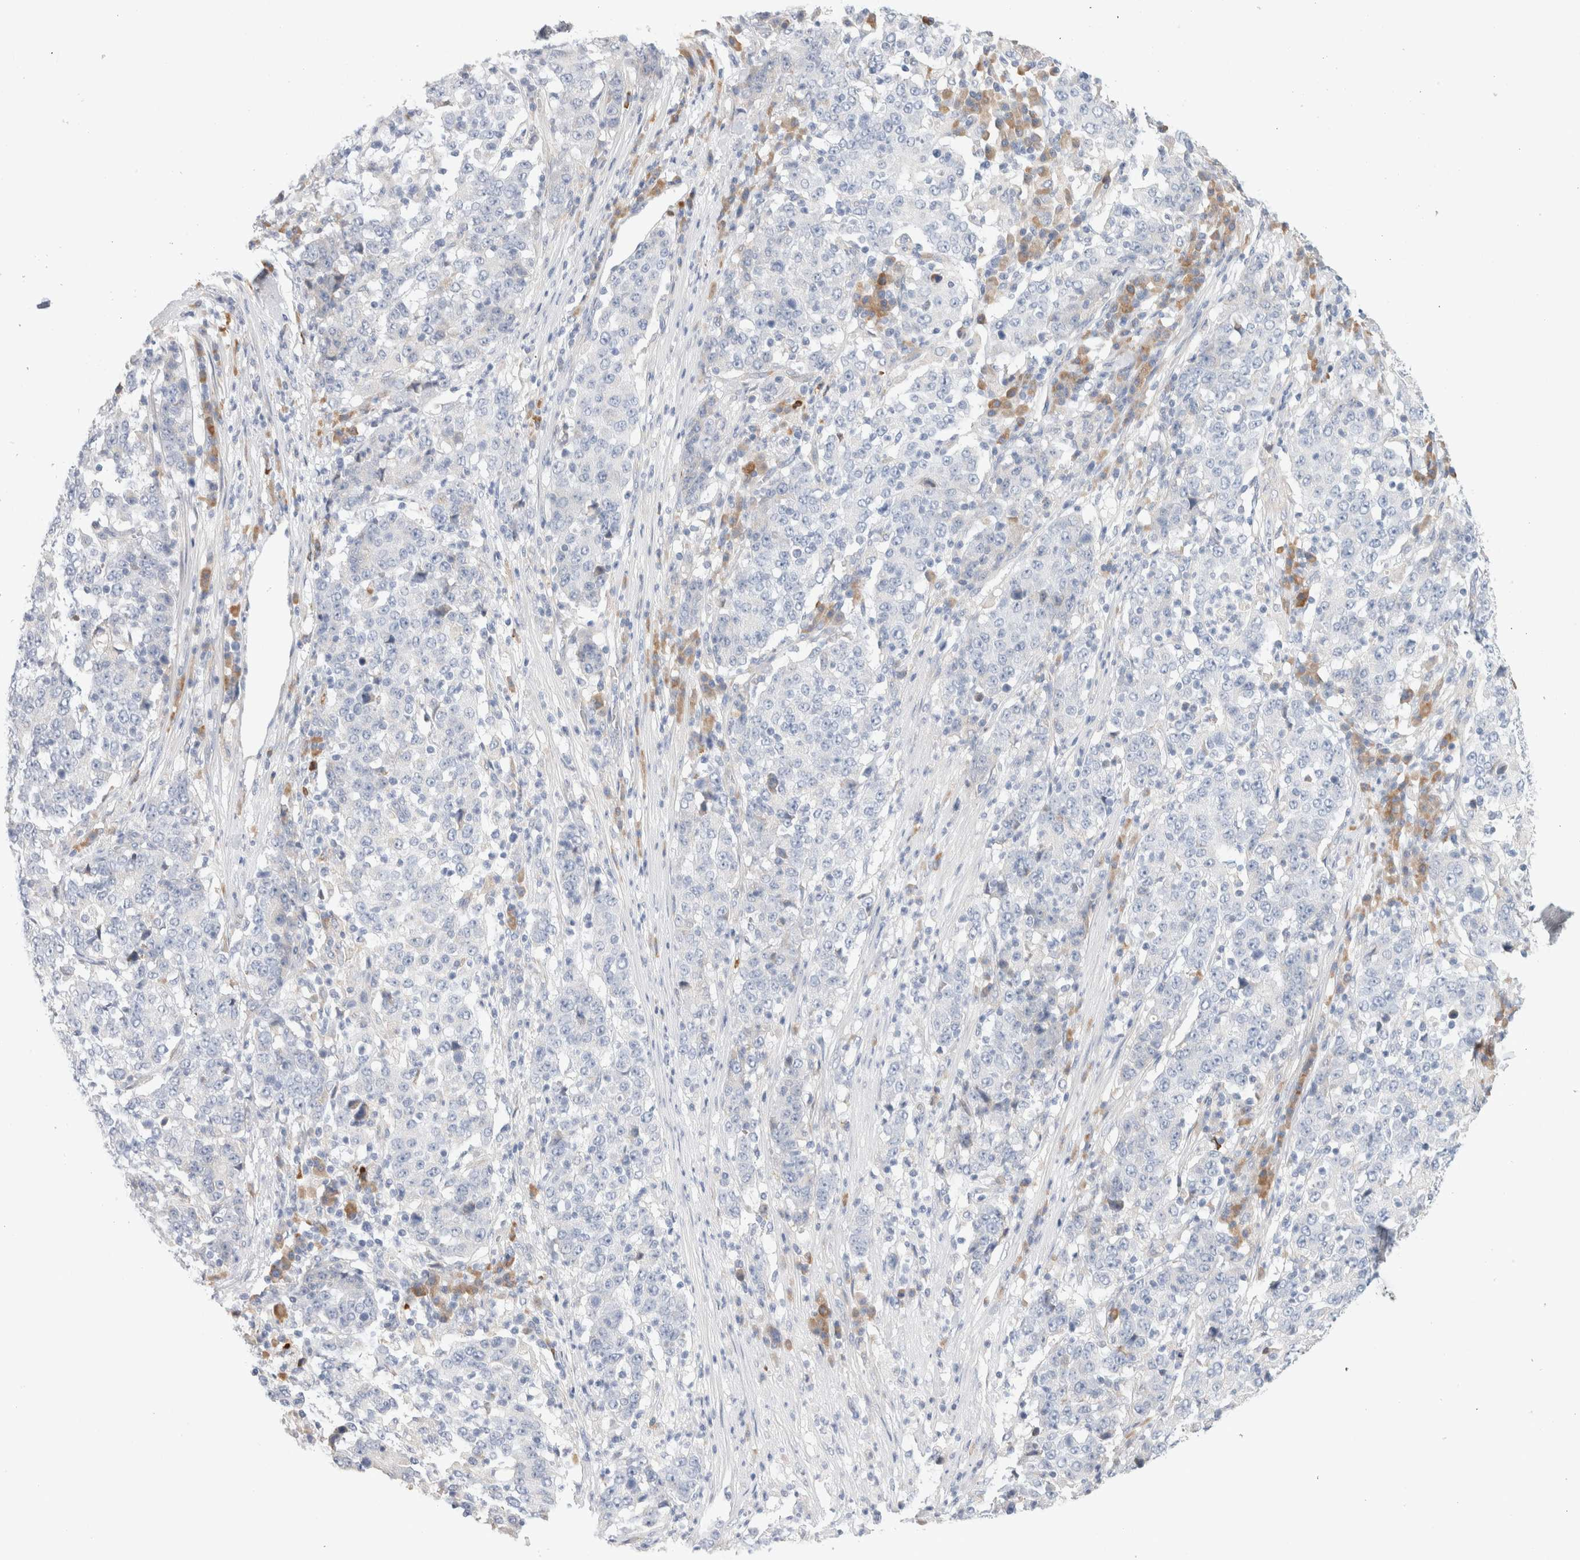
{"staining": {"intensity": "negative", "quantity": "none", "location": "none"}, "tissue": "stomach cancer", "cell_type": "Tumor cells", "image_type": "cancer", "snomed": [{"axis": "morphology", "description": "Adenocarcinoma, NOS"}, {"axis": "topography", "description": "Stomach"}], "caption": "Immunohistochemistry histopathology image of neoplastic tissue: stomach adenocarcinoma stained with DAB demonstrates no significant protein staining in tumor cells.", "gene": "CSK", "patient": {"sex": "male", "age": 59}}